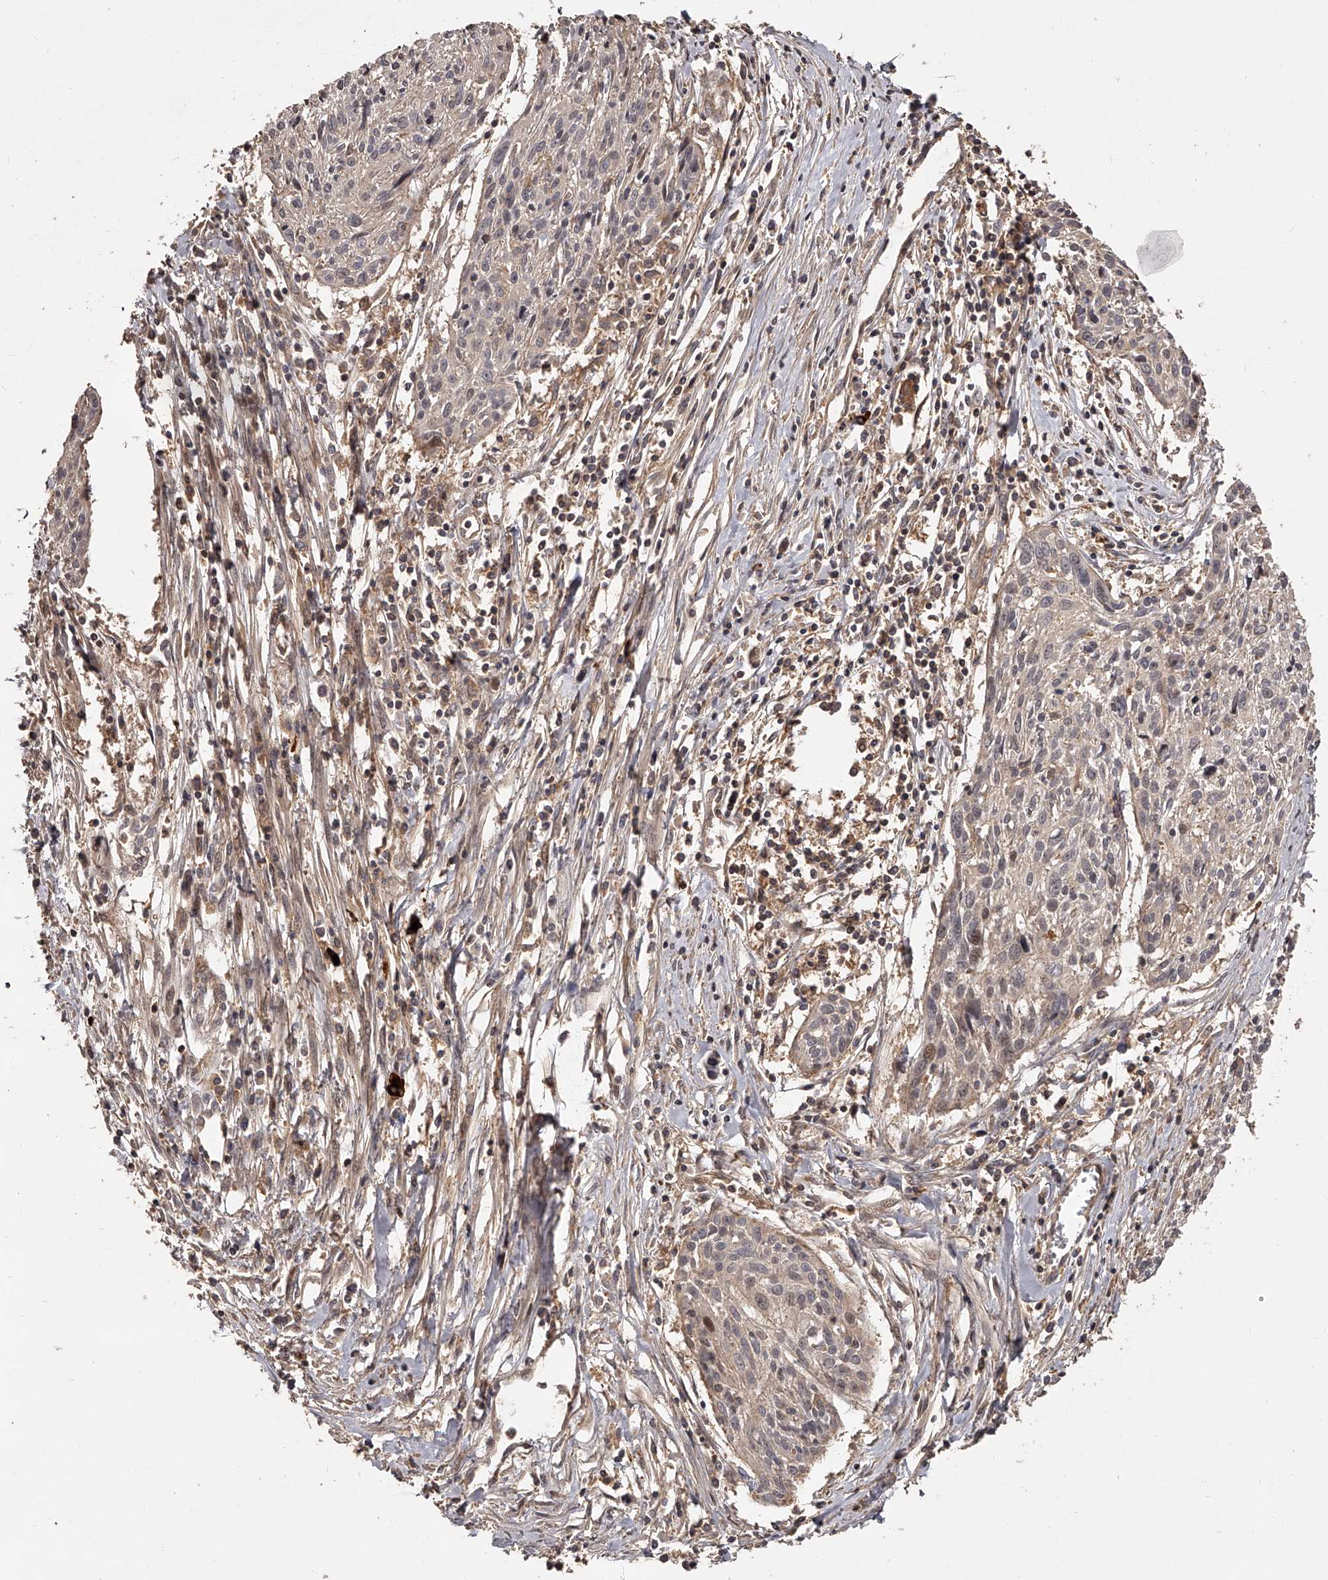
{"staining": {"intensity": "negative", "quantity": "none", "location": "none"}, "tissue": "cervical cancer", "cell_type": "Tumor cells", "image_type": "cancer", "snomed": [{"axis": "morphology", "description": "Squamous cell carcinoma, NOS"}, {"axis": "topography", "description": "Cervix"}], "caption": "Immunohistochemistry (IHC) image of cervical squamous cell carcinoma stained for a protein (brown), which exhibits no expression in tumor cells.", "gene": "CRYZL1", "patient": {"sex": "female", "age": 51}}